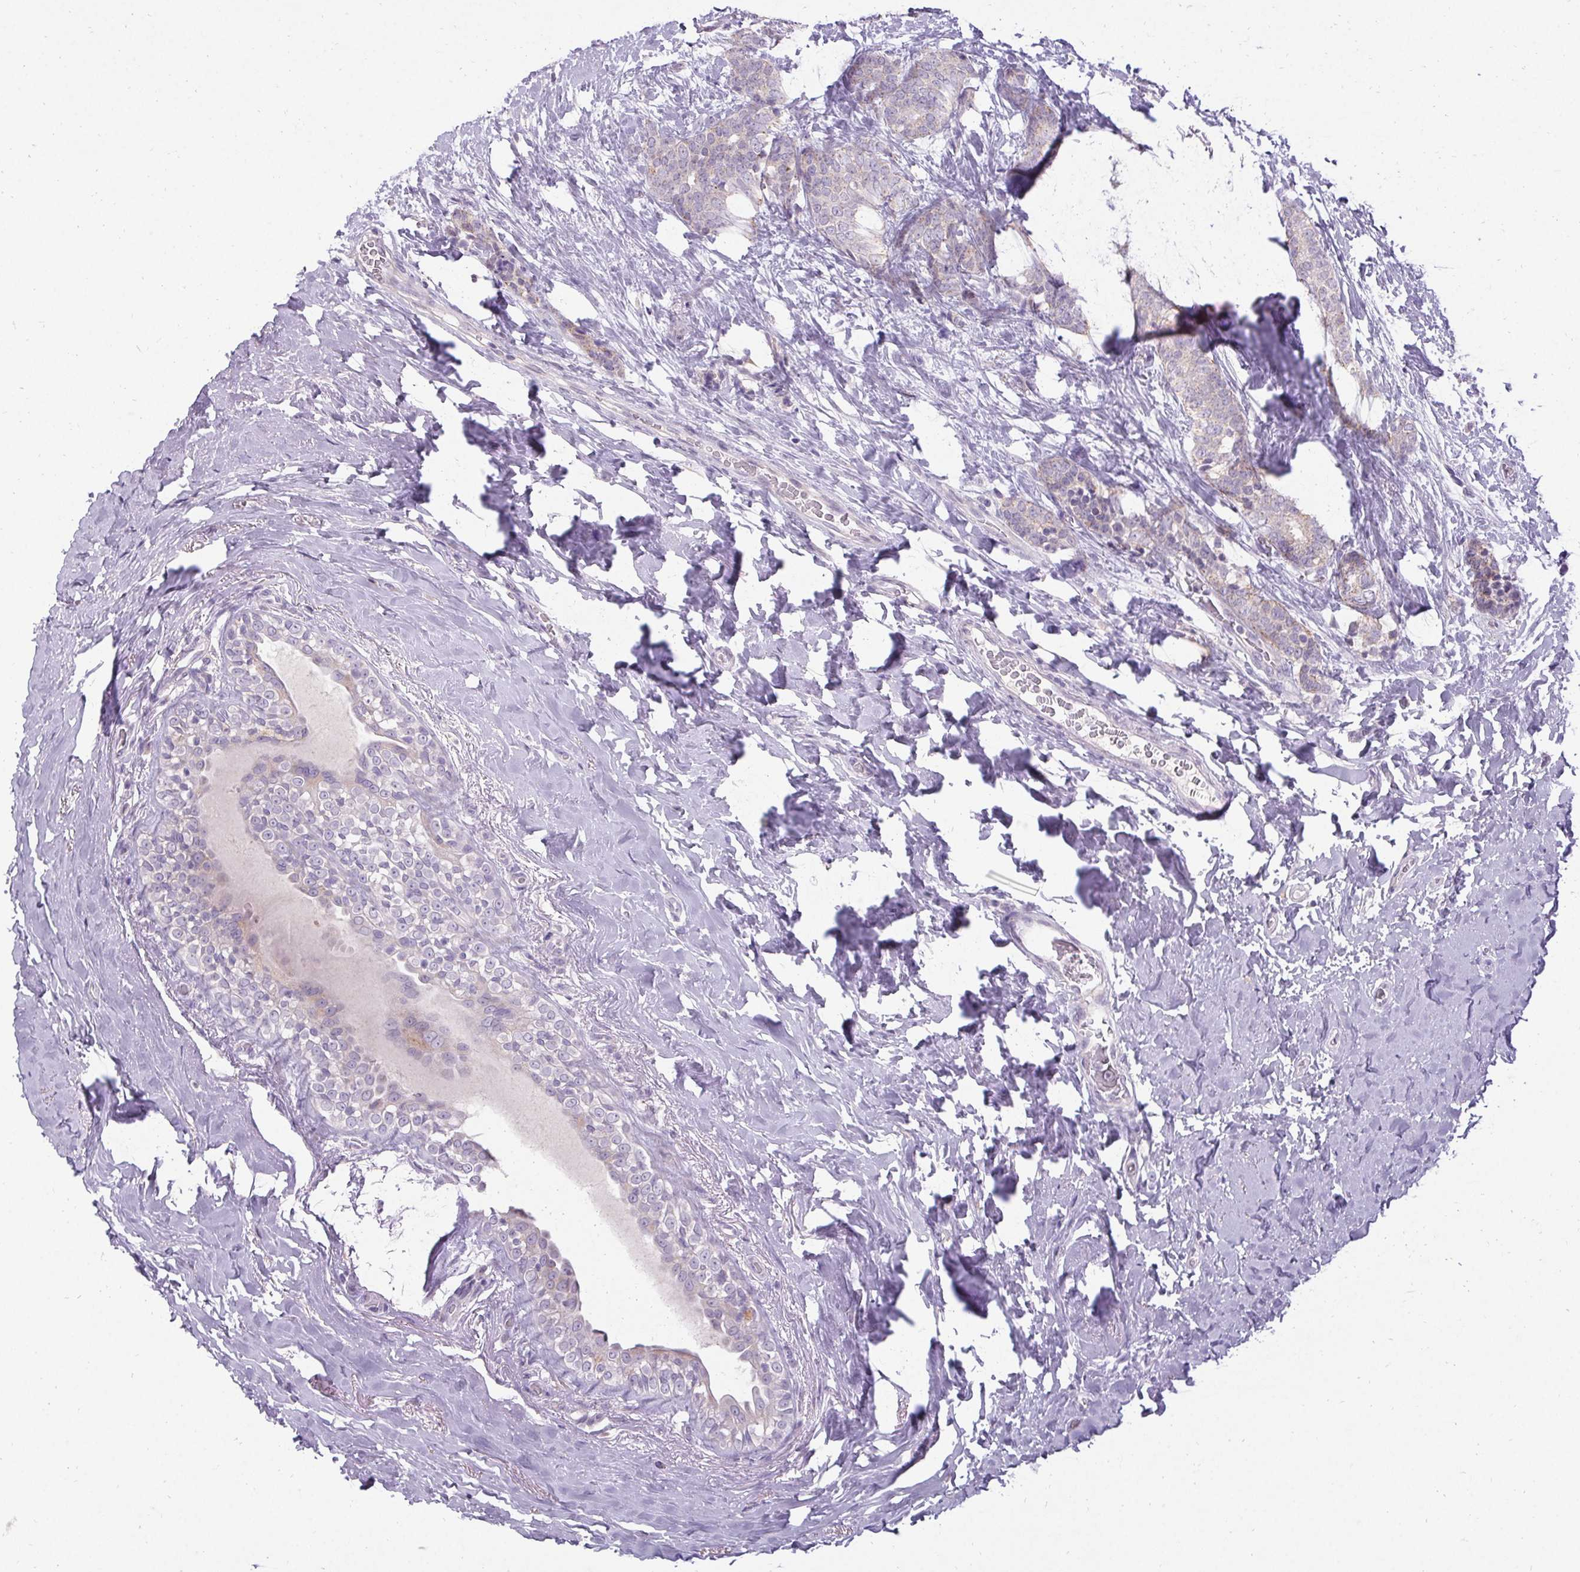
{"staining": {"intensity": "weak", "quantity": "<25%", "location": "cytoplasmic/membranous"}, "tissue": "breast cancer", "cell_type": "Tumor cells", "image_type": "cancer", "snomed": [{"axis": "morphology", "description": "Normal tissue, NOS"}, {"axis": "morphology", "description": "Duct carcinoma"}, {"axis": "topography", "description": "Breast"}], "caption": "Breast cancer stained for a protein using immunohistochemistry (IHC) demonstrates no expression tumor cells.", "gene": "HSD17B3", "patient": {"sex": "female", "age": 77}}